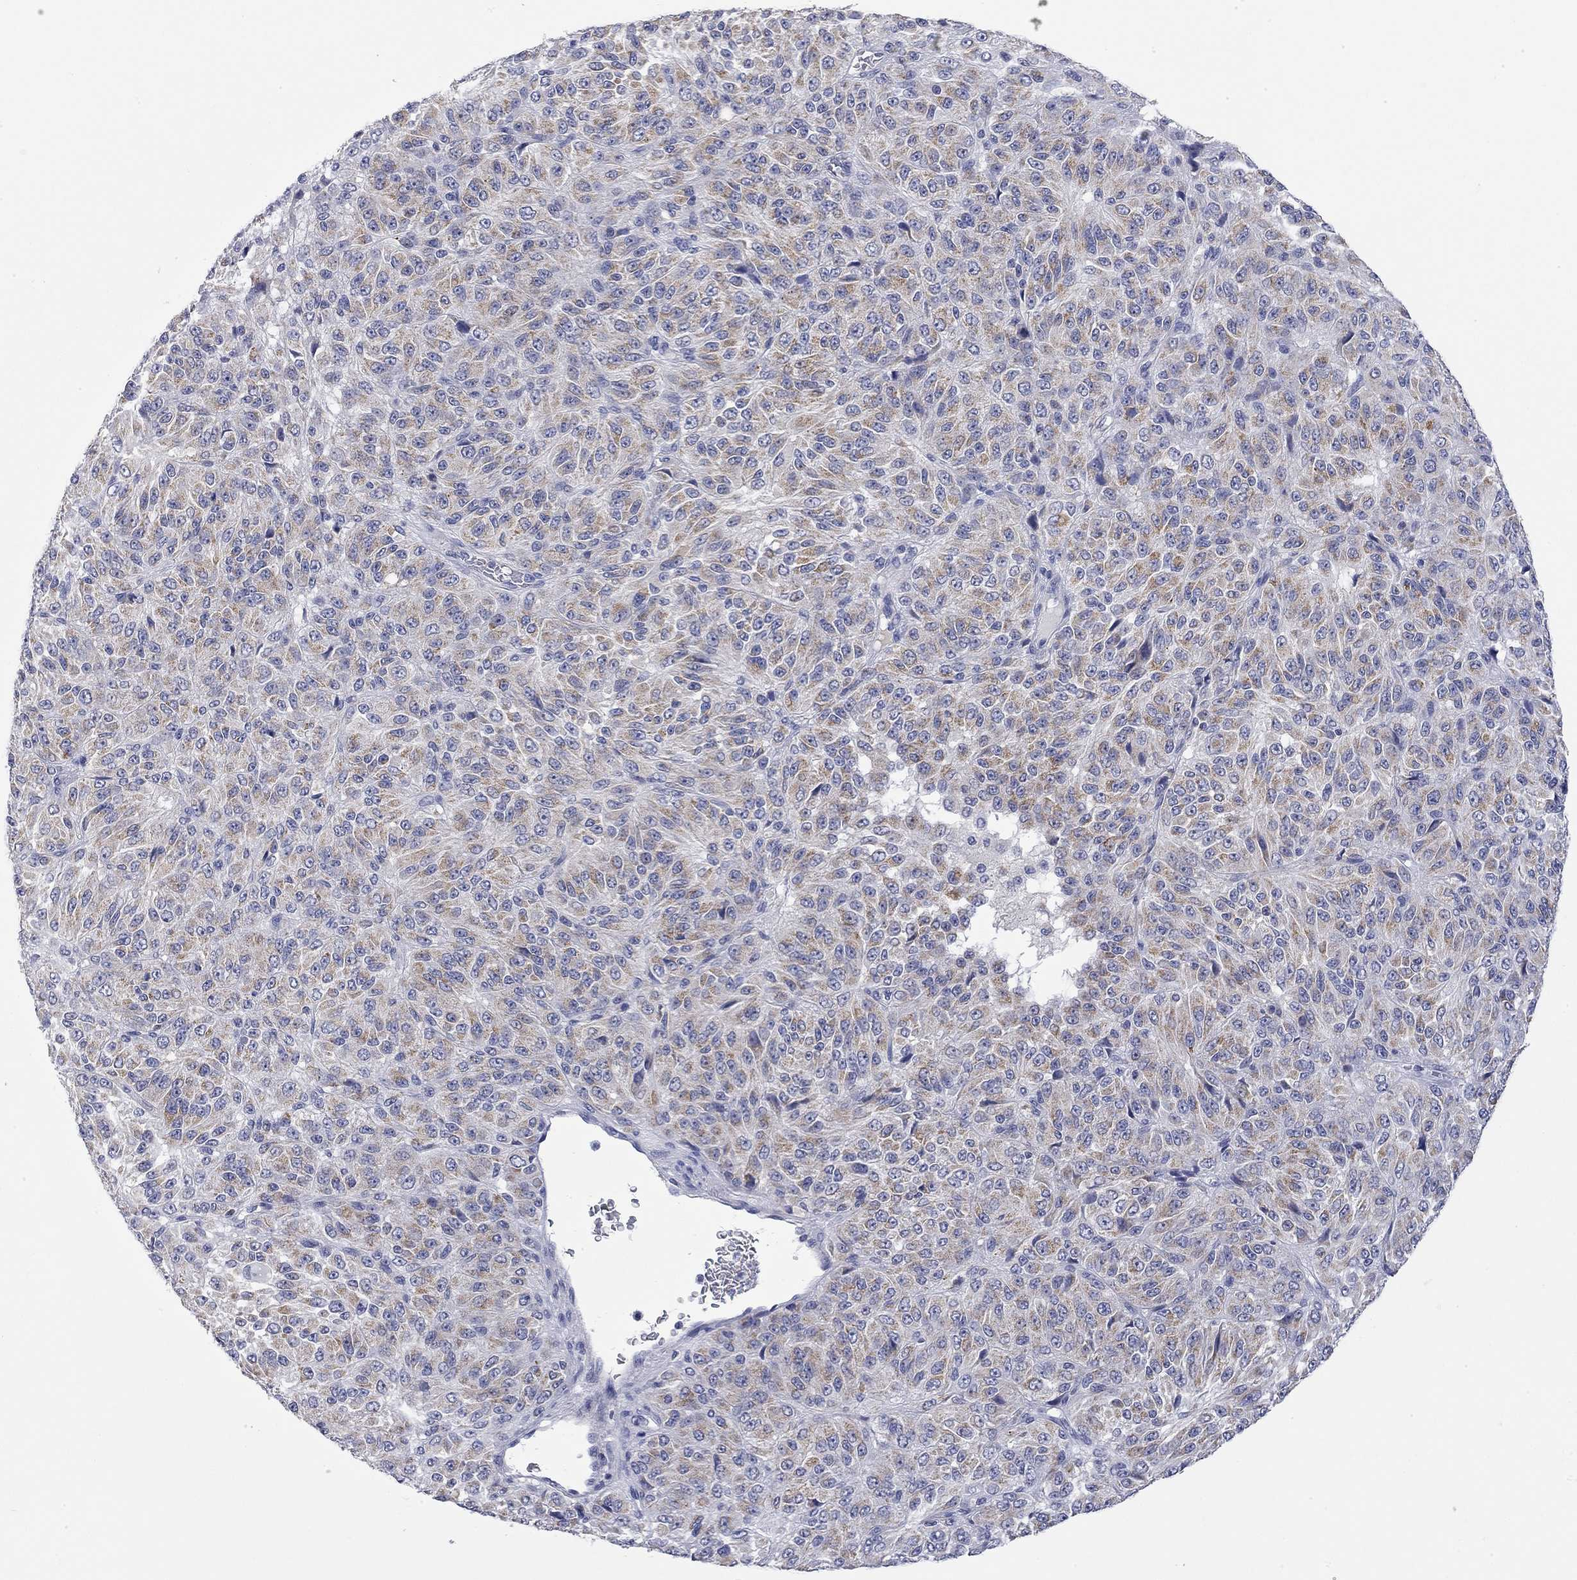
{"staining": {"intensity": "moderate", "quantity": ">75%", "location": "cytoplasmic/membranous"}, "tissue": "melanoma", "cell_type": "Tumor cells", "image_type": "cancer", "snomed": [{"axis": "morphology", "description": "Malignant melanoma, Metastatic site"}, {"axis": "topography", "description": "Brain"}], "caption": "Immunohistochemical staining of melanoma shows medium levels of moderate cytoplasmic/membranous expression in approximately >75% of tumor cells.", "gene": "ABCB4", "patient": {"sex": "female", "age": 56}}